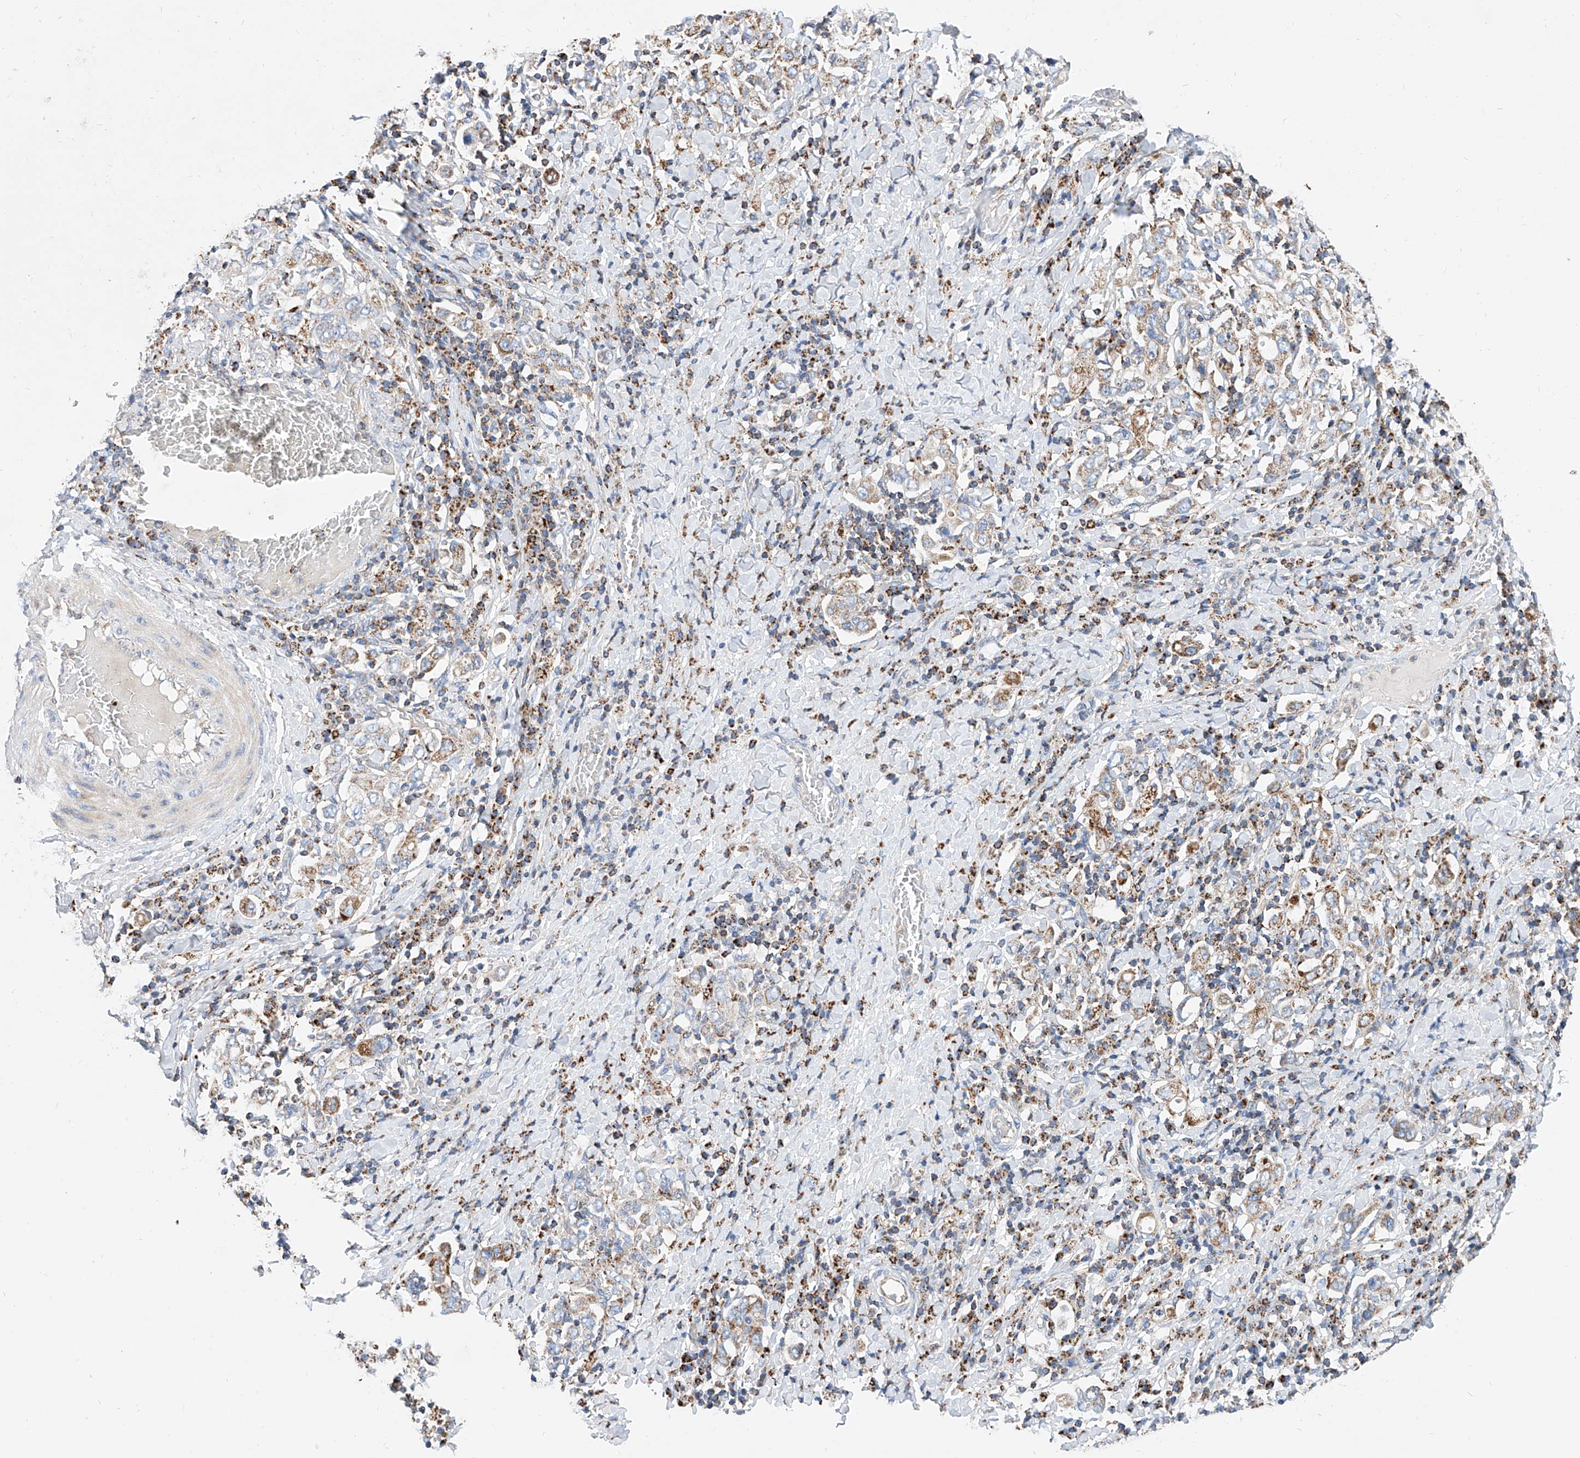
{"staining": {"intensity": "moderate", "quantity": "25%-75%", "location": "cytoplasmic/membranous"}, "tissue": "stomach cancer", "cell_type": "Tumor cells", "image_type": "cancer", "snomed": [{"axis": "morphology", "description": "Adenocarcinoma, NOS"}, {"axis": "topography", "description": "Stomach, upper"}], "caption": "Immunohistochemistry image of human adenocarcinoma (stomach) stained for a protein (brown), which shows medium levels of moderate cytoplasmic/membranous positivity in approximately 25%-75% of tumor cells.", "gene": "CPNE5", "patient": {"sex": "male", "age": 62}}